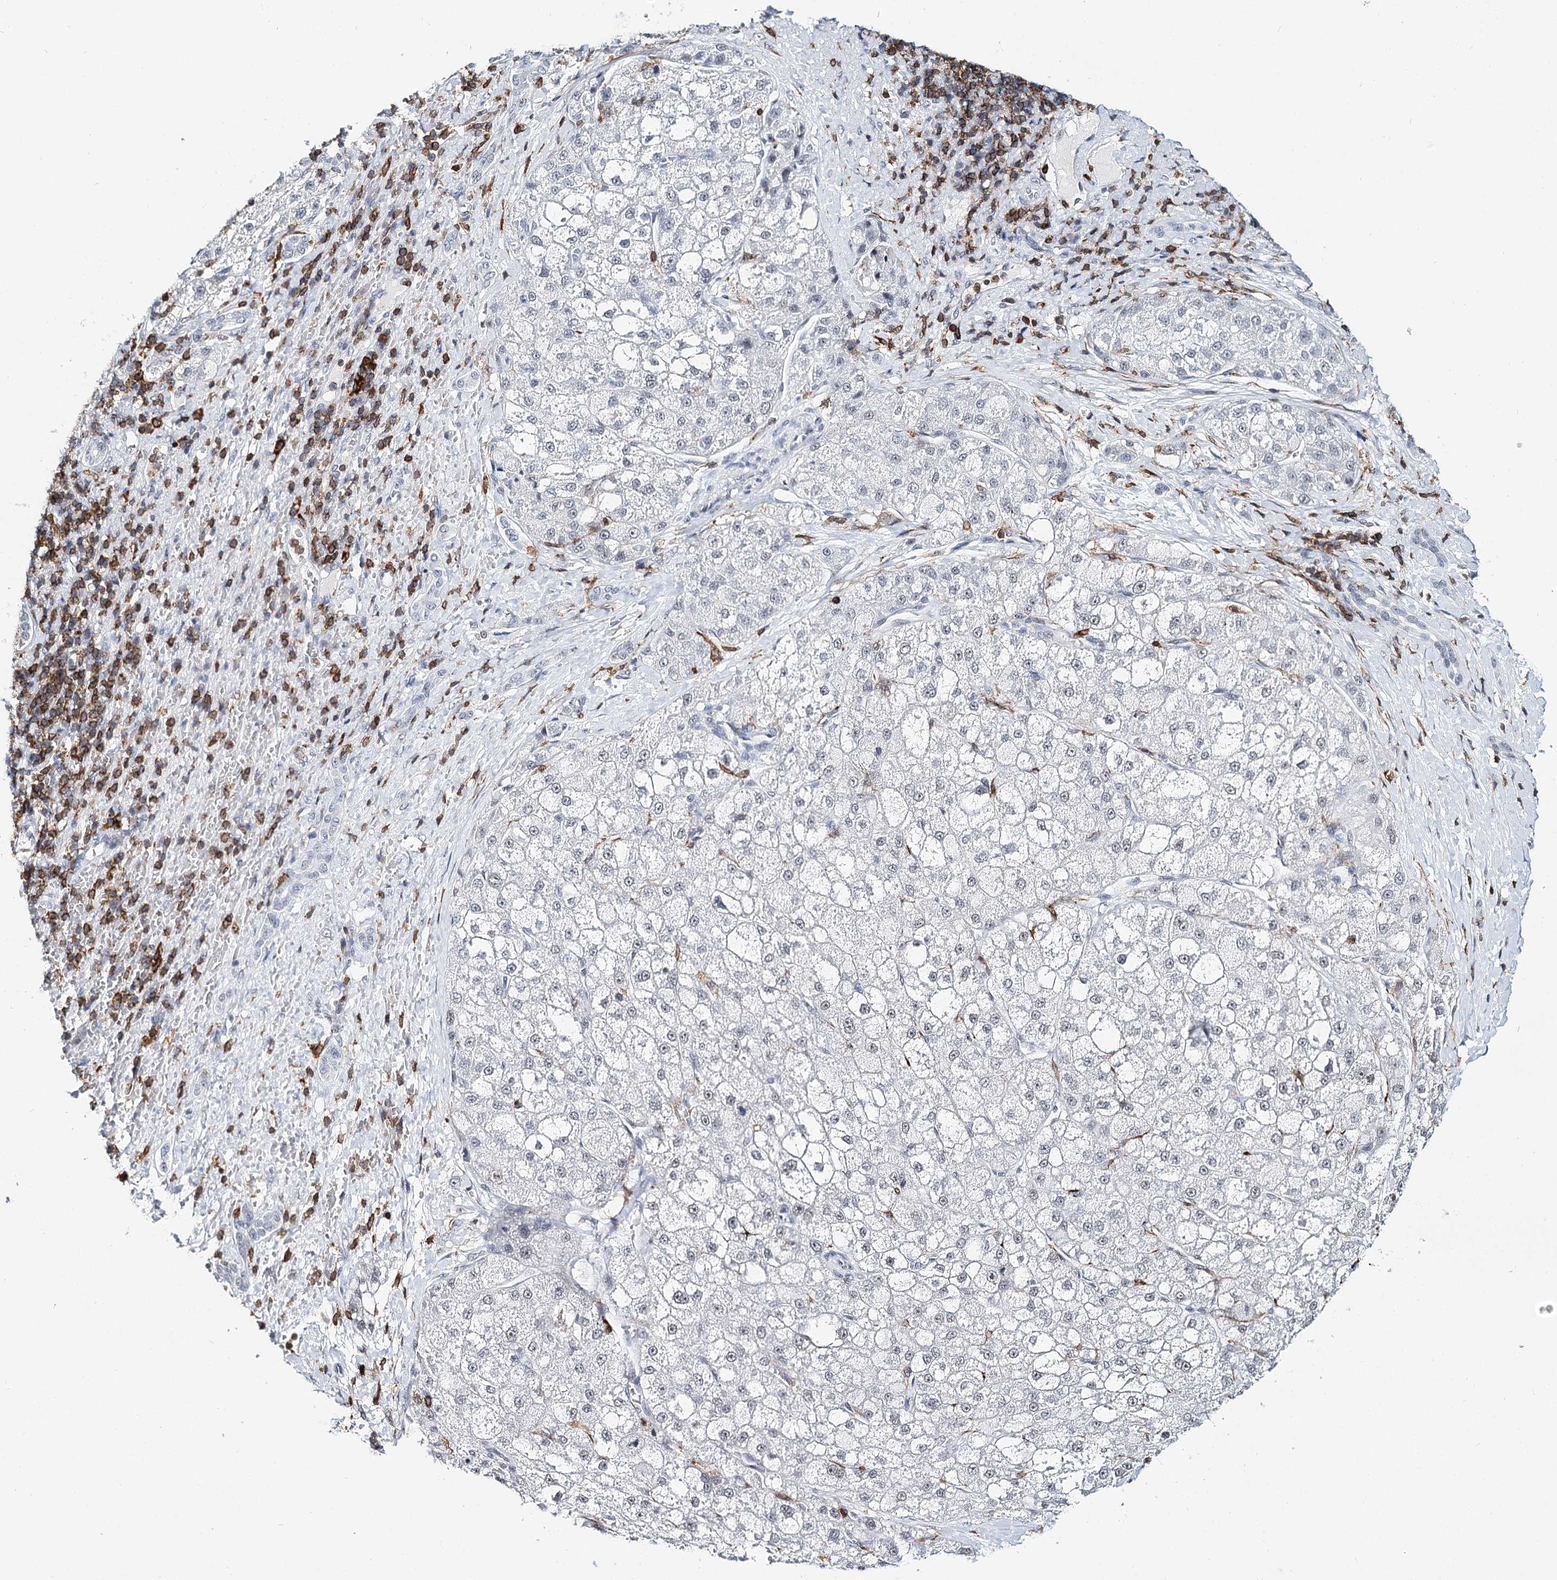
{"staining": {"intensity": "negative", "quantity": "none", "location": "none"}, "tissue": "liver cancer", "cell_type": "Tumor cells", "image_type": "cancer", "snomed": [{"axis": "morphology", "description": "Normal tissue, NOS"}, {"axis": "morphology", "description": "Carcinoma, Hepatocellular, NOS"}, {"axis": "topography", "description": "Liver"}], "caption": "Immunohistochemical staining of human liver hepatocellular carcinoma demonstrates no significant expression in tumor cells.", "gene": "BARD1", "patient": {"sex": "male", "age": 57}}